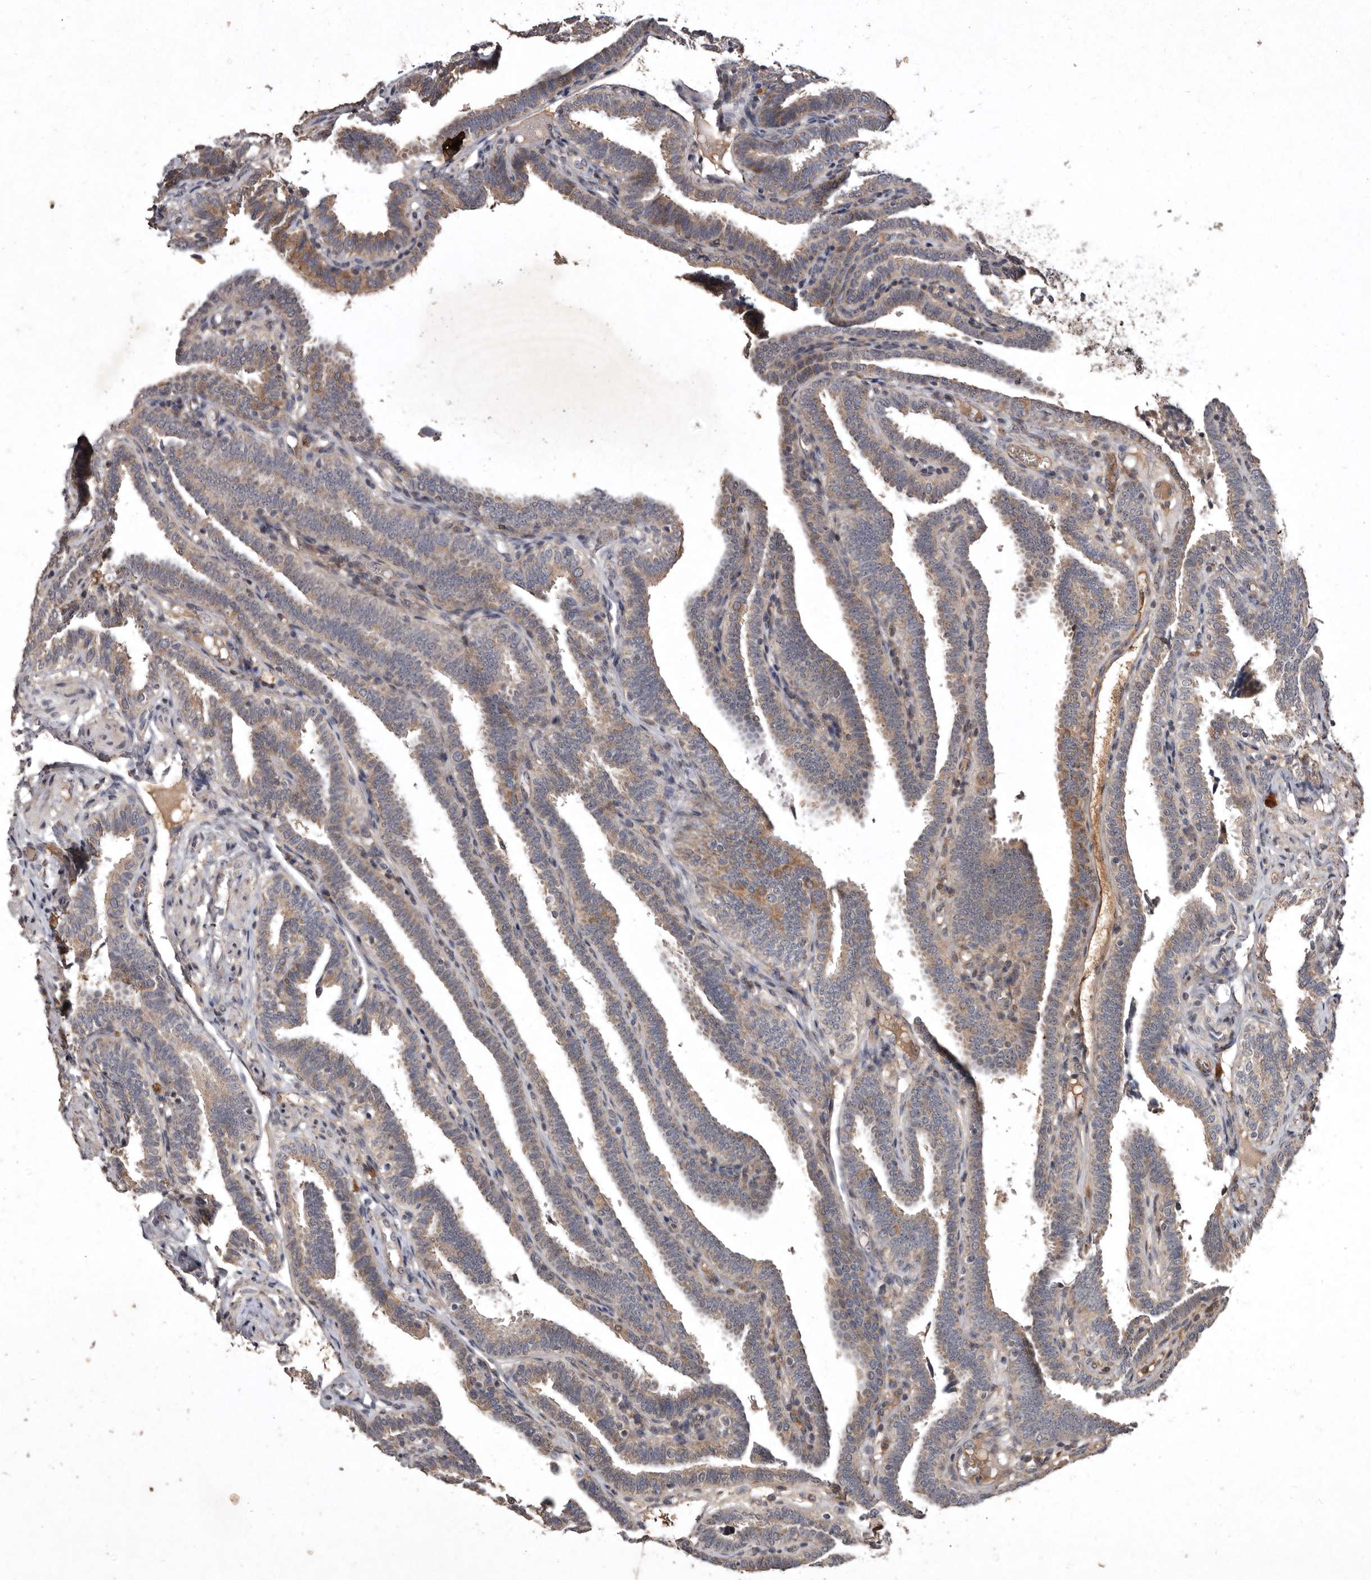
{"staining": {"intensity": "moderate", "quantity": "25%-75%", "location": "cytoplasmic/membranous"}, "tissue": "fallopian tube", "cell_type": "Glandular cells", "image_type": "normal", "snomed": [{"axis": "morphology", "description": "Normal tissue, NOS"}, {"axis": "topography", "description": "Fallopian tube"}], "caption": "High-magnification brightfield microscopy of benign fallopian tube stained with DAB (brown) and counterstained with hematoxylin (blue). glandular cells exhibit moderate cytoplasmic/membranous expression is seen in about25%-75% of cells. The staining is performed using DAB (3,3'-diaminobenzidine) brown chromogen to label protein expression. The nuclei are counter-stained blue using hematoxylin.", "gene": "FLAD1", "patient": {"sex": "female", "age": 39}}